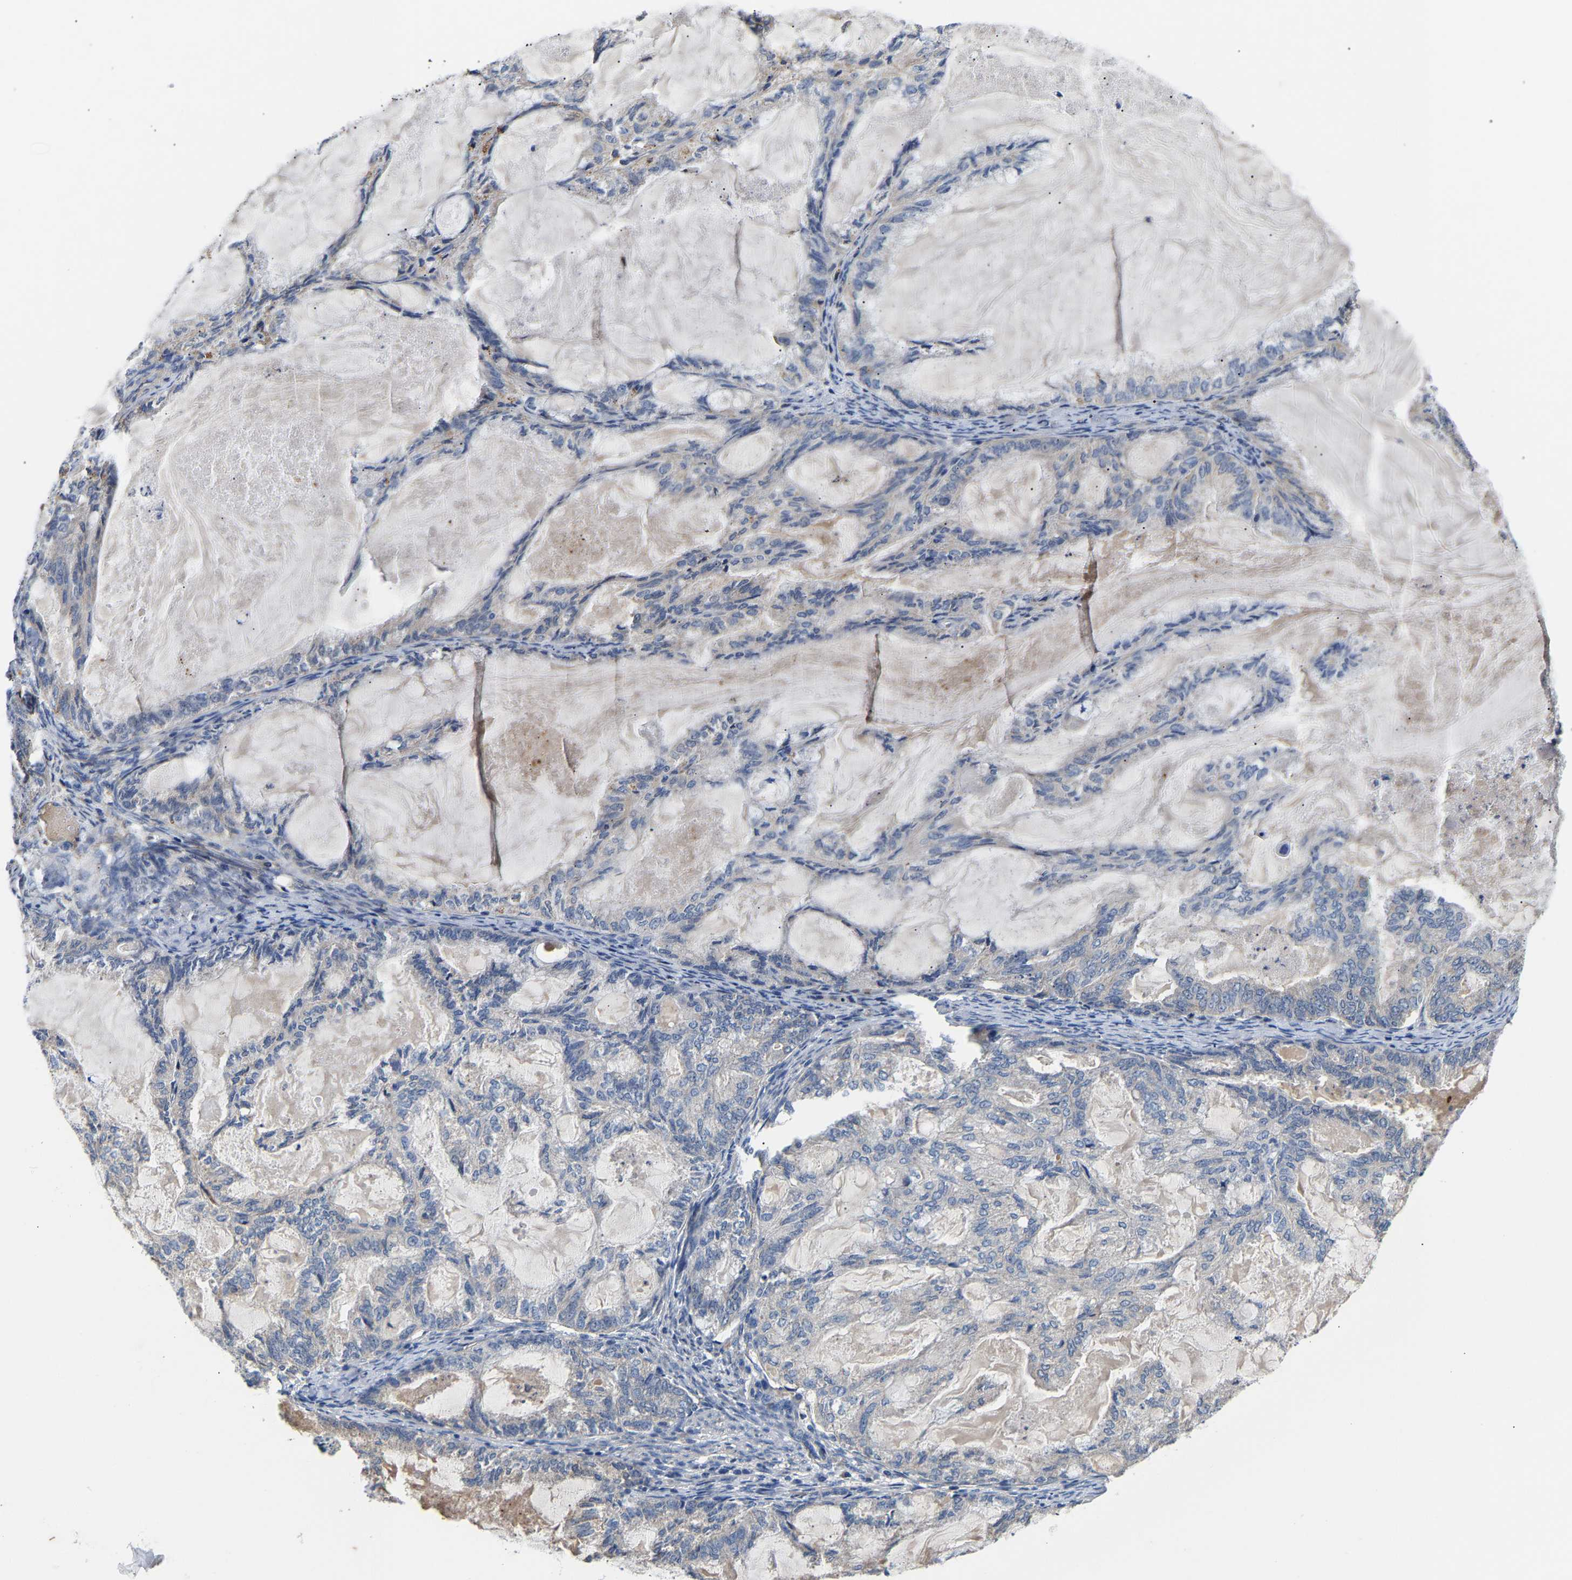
{"staining": {"intensity": "negative", "quantity": "none", "location": "none"}, "tissue": "endometrial cancer", "cell_type": "Tumor cells", "image_type": "cancer", "snomed": [{"axis": "morphology", "description": "Adenocarcinoma, NOS"}, {"axis": "topography", "description": "Endometrium"}], "caption": "Immunohistochemistry (IHC) image of human endometrial adenocarcinoma stained for a protein (brown), which displays no positivity in tumor cells. (Brightfield microscopy of DAB IHC at high magnification).", "gene": "CCDC171", "patient": {"sex": "female", "age": 86}}